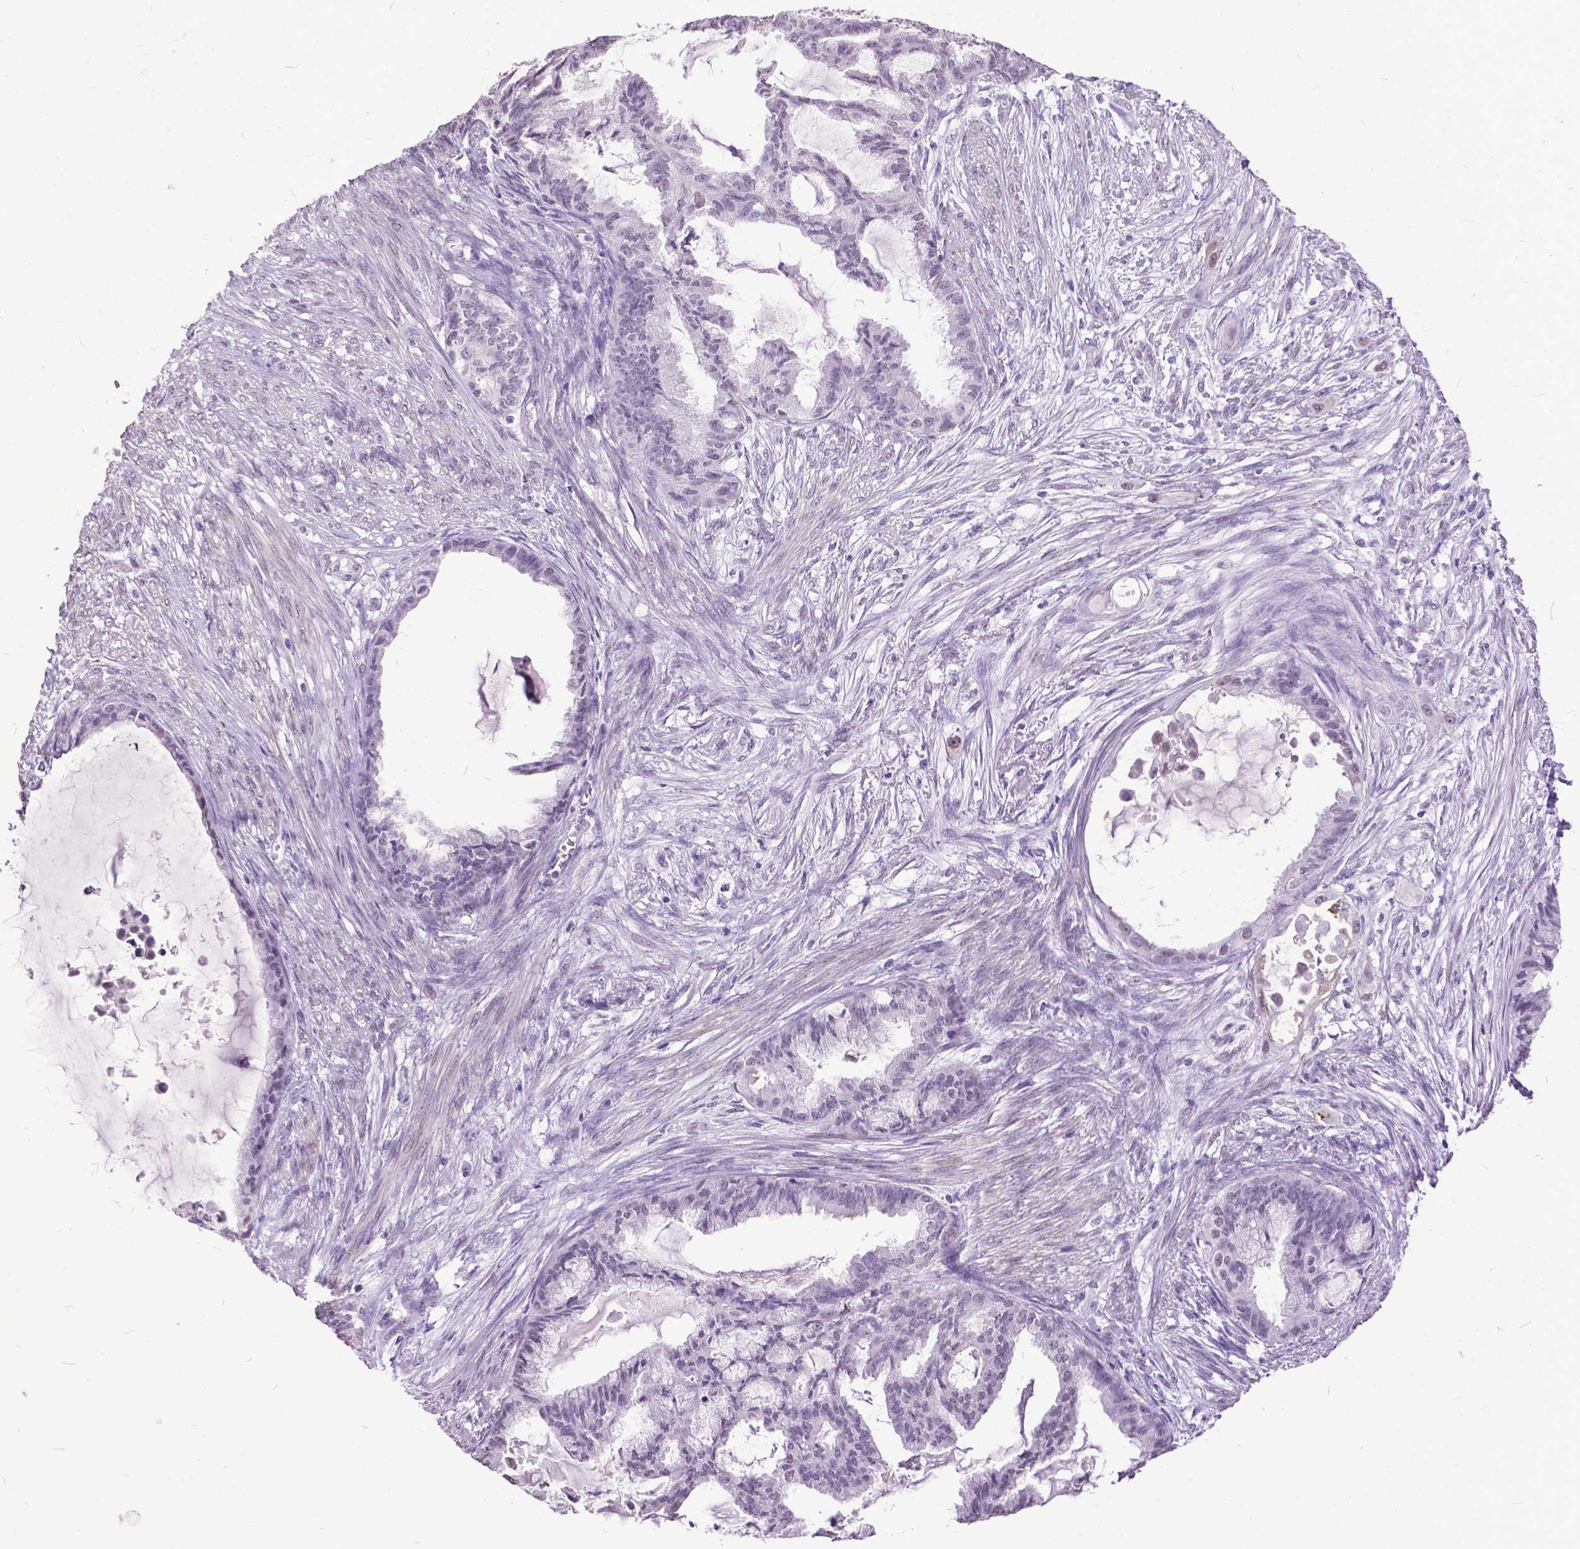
{"staining": {"intensity": "negative", "quantity": "none", "location": "none"}, "tissue": "endometrial cancer", "cell_type": "Tumor cells", "image_type": "cancer", "snomed": [{"axis": "morphology", "description": "Adenocarcinoma, NOS"}, {"axis": "topography", "description": "Endometrium"}], "caption": "An immunohistochemistry photomicrograph of adenocarcinoma (endometrial) is shown. There is no staining in tumor cells of adenocarcinoma (endometrial).", "gene": "MARCHF10", "patient": {"sex": "female", "age": 86}}